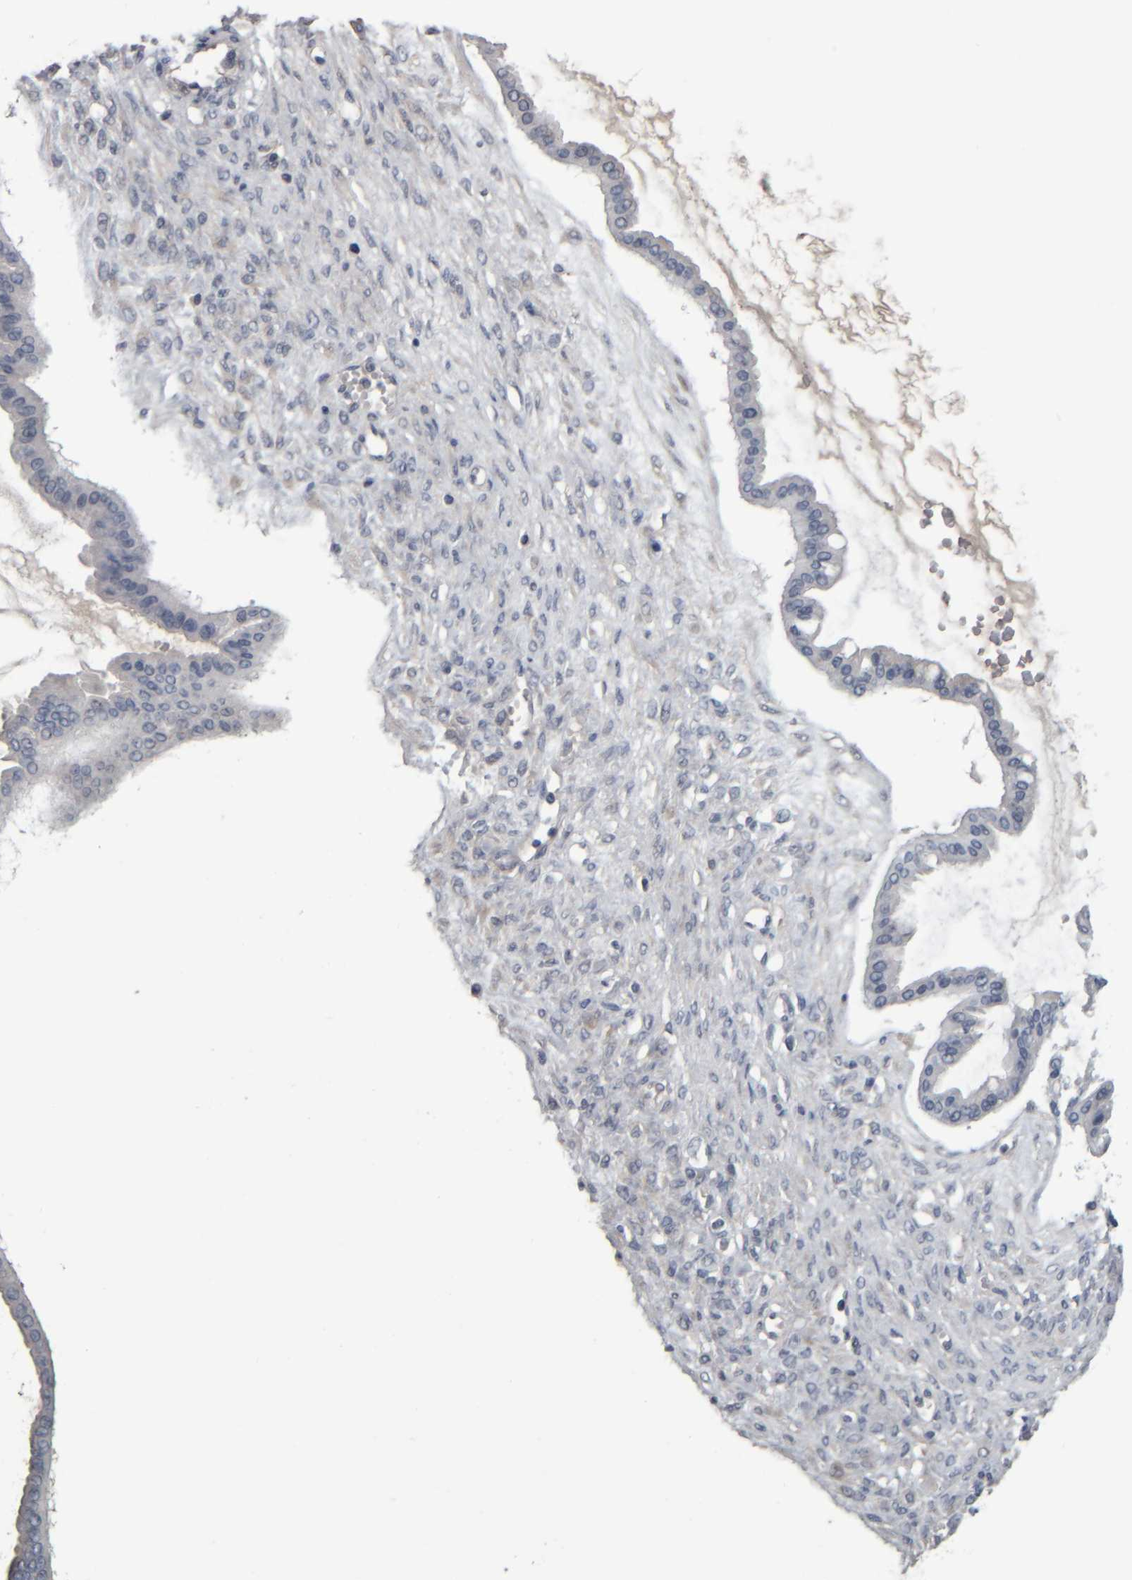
{"staining": {"intensity": "negative", "quantity": "none", "location": "none"}, "tissue": "ovarian cancer", "cell_type": "Tumor cells", "image_type": "cancer", "snomed": [{"axis": "morphology", "description": "Cystadenocarcinoma, mucinous, NOS"}, {"axis": "topography", "description": "Ovary"}], "caption": "Protein analysis of ovarian mucinous cystadenocarcinoma reveals no significant staining in tumor cells. (Stains: DAB immunohistochemistry with hematoxylin counter stain, Microscopy: brightfield microscopy at high magnification).", "gene": "CAVIN4", "patient": {"sex": "female", "age": 73}}